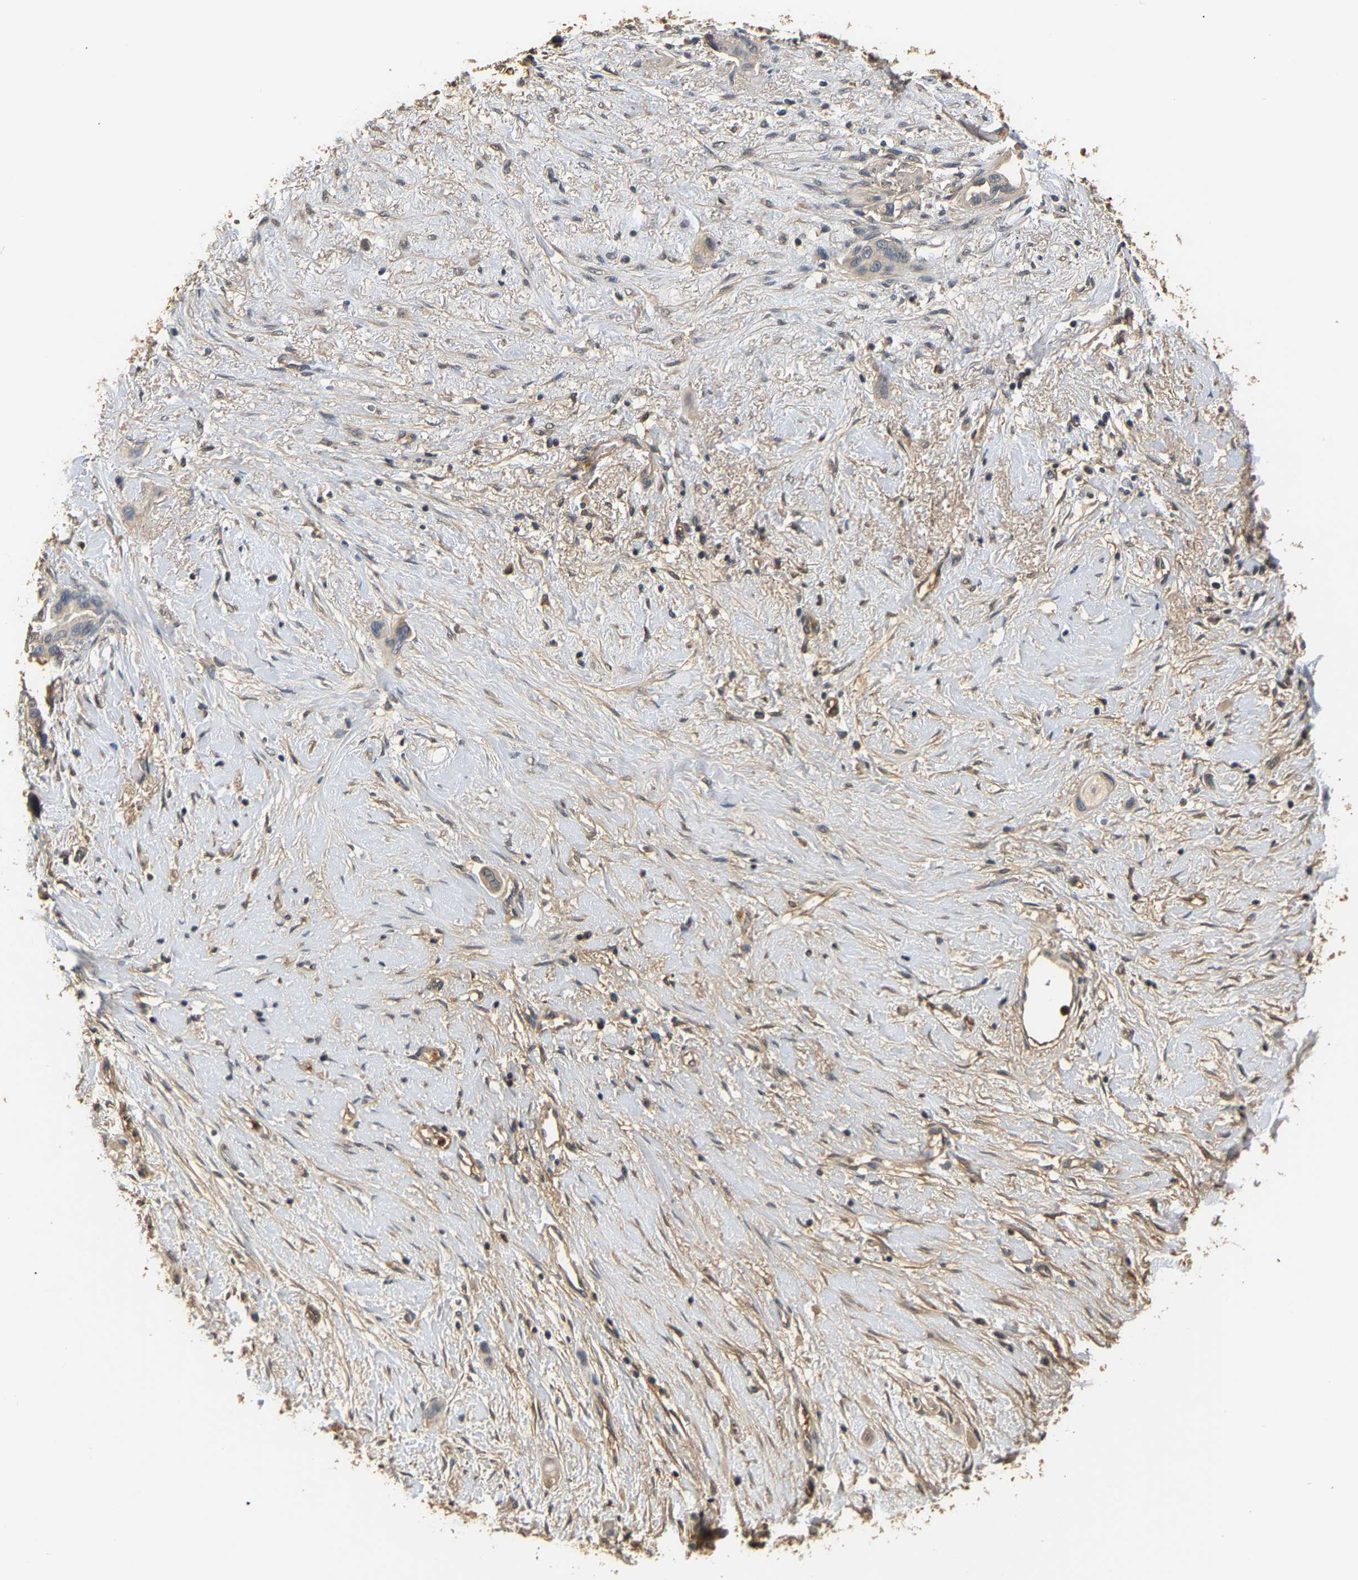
{"staining": {"intensity": "negative", "quantity": "none", "location": "none"}, "tissue": "liver cancer", "cell_type": "Tumor cells", "image_type": "cancer", "snomed": [{"axis": "morphology", "description": "Cholangiocarcinoma"}, {"axis": "topography", "description": "Liver"}], "caption": "Immunohistochemical staining of human liver cancer (cholangiocarcinoma) demonstrates no significant expression in tumor cells.", "gene": "GPI", "patient": {"sex": "female", "age": 70}}